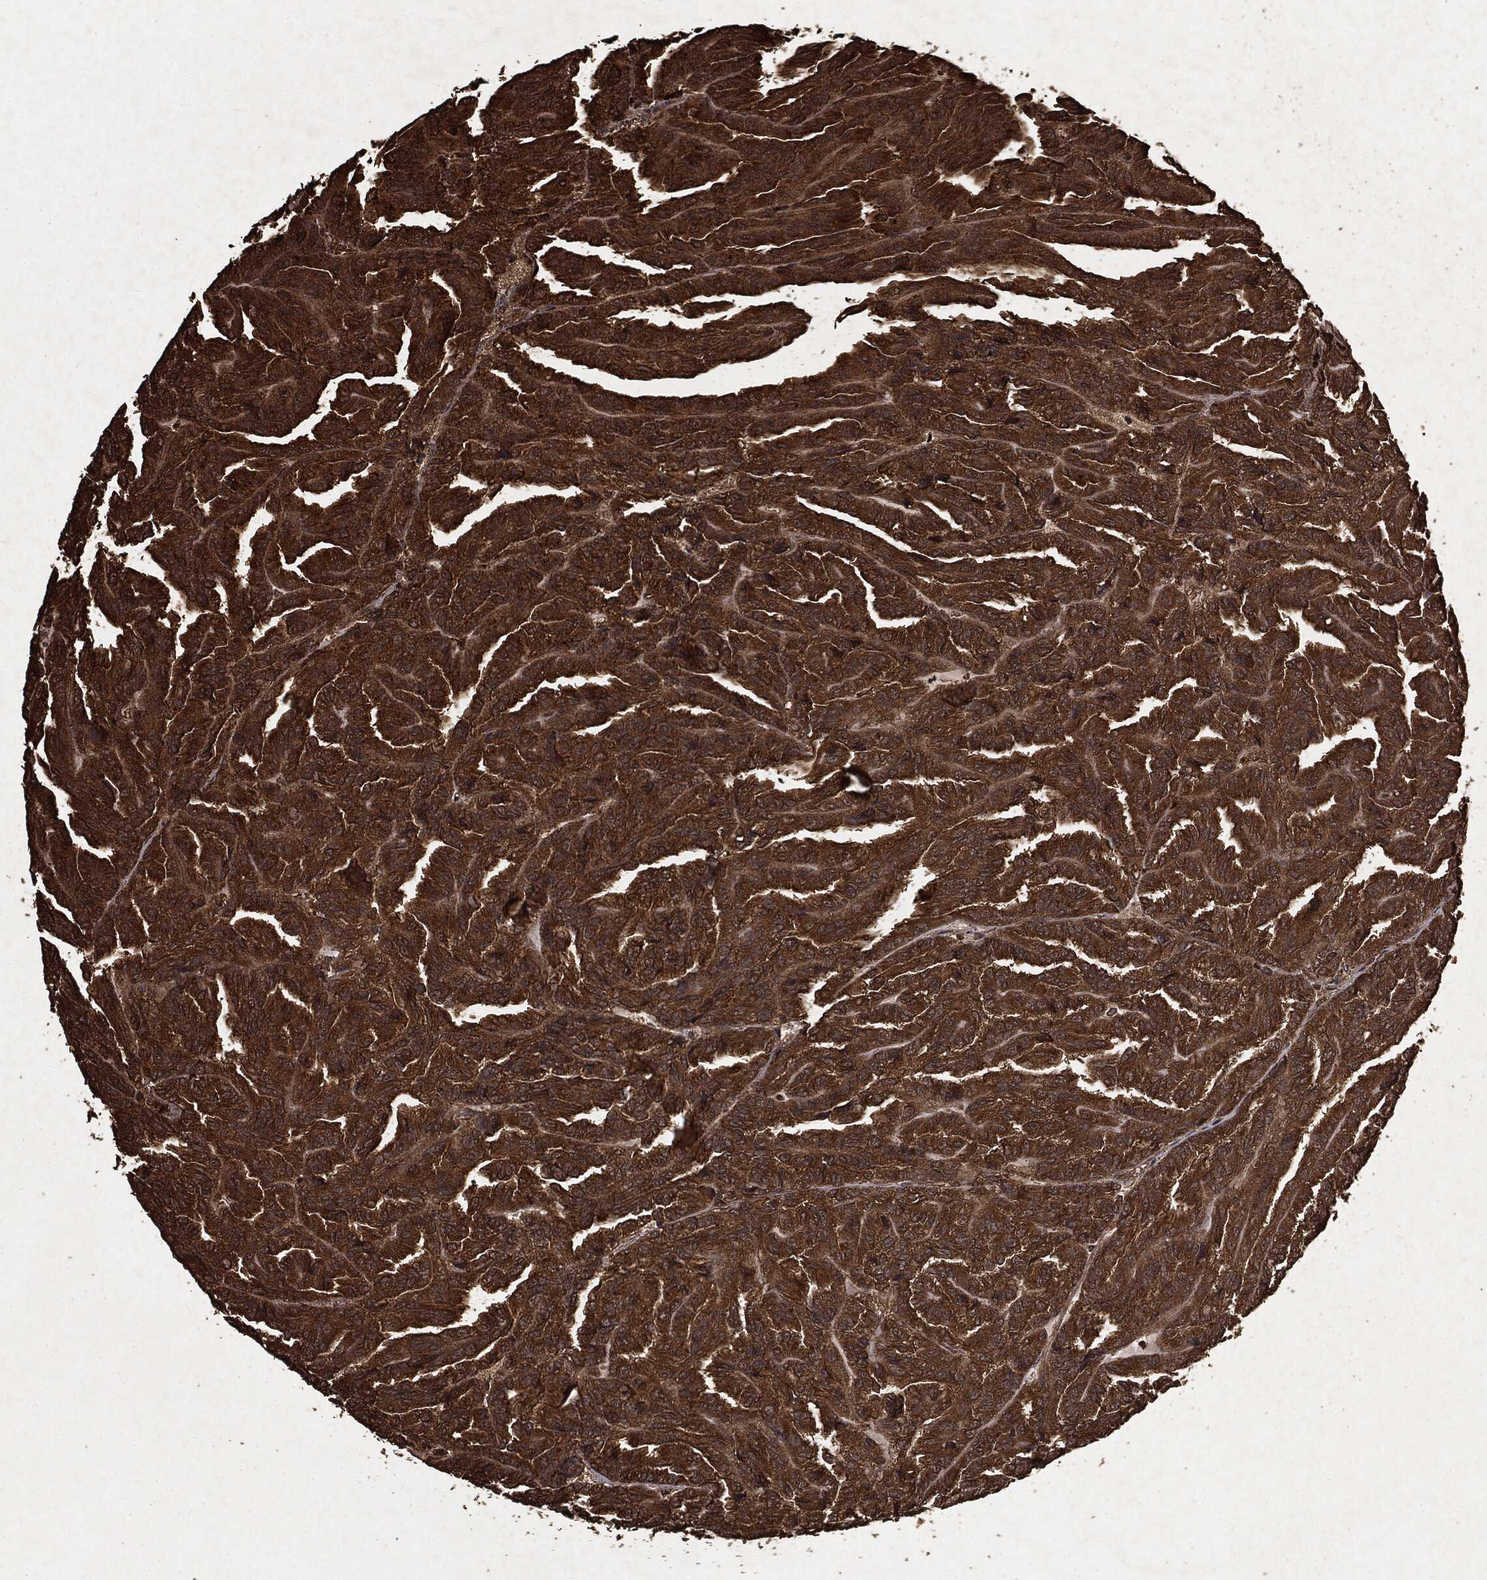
{"staining": {"intensity": "strong", "quantity": ">75%", "location": "cytoplasmic/membranous"}, "tissue": "renal cancer", "cell_type": "Tumor cells", "image_type": "cancer", "snomed": [{"axis": "morphology", "description": "Adenocarcinoma, NOS"}, {"axis": "topography", "description": "Kidney"}], "caption": "Immunohistochemistry (IHC) of human adenocarcinoma (renal) reveals high levels of strong cytoplasmic/membranous staining in about >75% of tumor cells. Using DAB (brown) and hematoxylin (blue) stains, captured at high magnification using brightfield microscopy.", "gene": "ARAF", "patient": {"sex": "male", "age": 79}}